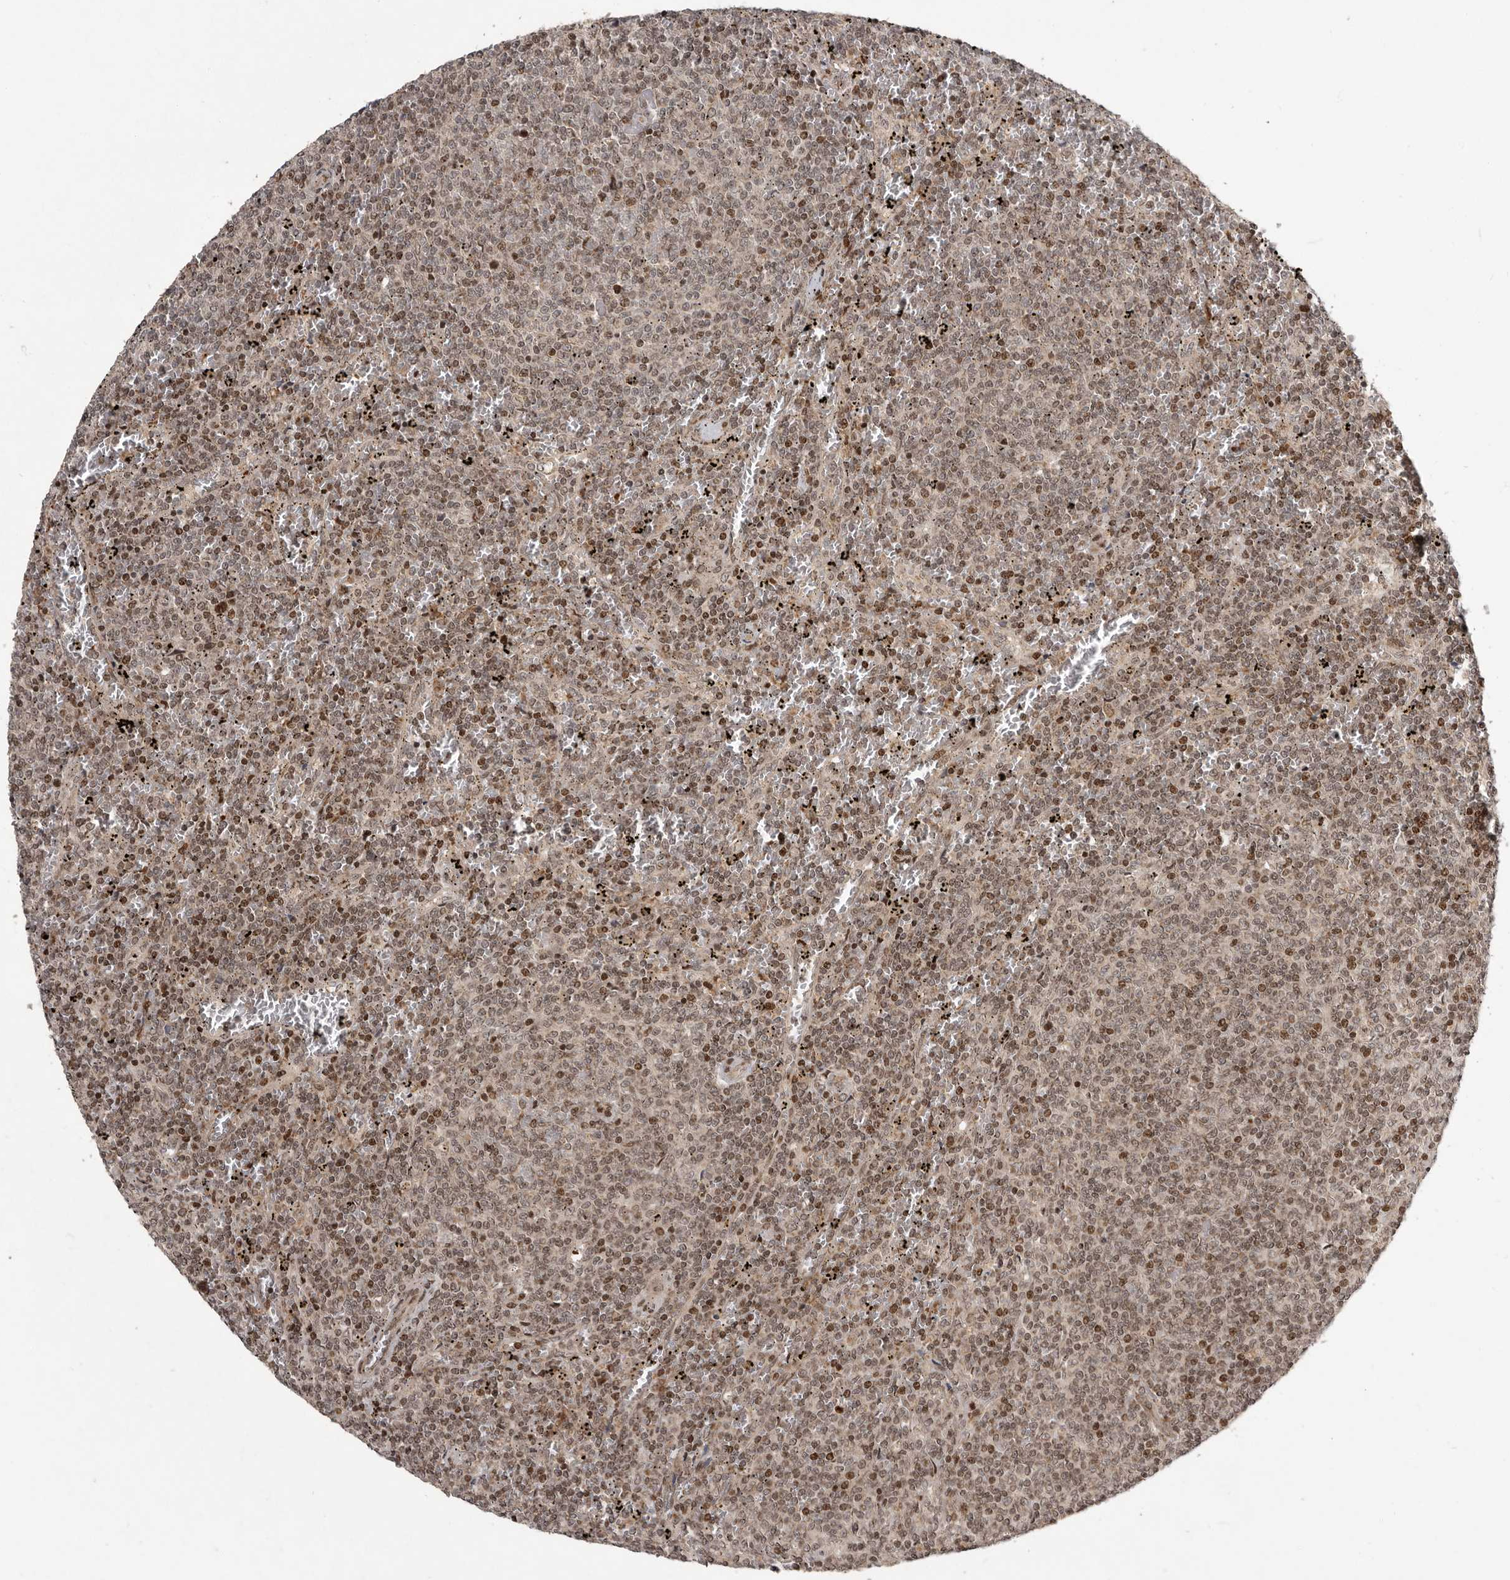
{"staining": {"intensity": "moderate", "quantity": ">75%", "location": "nuclear"}, "tissue": "lymphoma", "cell_type": "Tumor cells", "image_type": "cancer", "snomed": [{"axis": "morphology", "description": "Malignant lymphoma, non-Hodgkin's type, Low grade"}, {"axis": "topography", "description": "Spleen"}], "caption": "Human lymphoma stained with a protein marker demonstrates moderate staining in tumor cells.", "gene": "RABIF", "patient": {"sex": "female", "age": 50}}